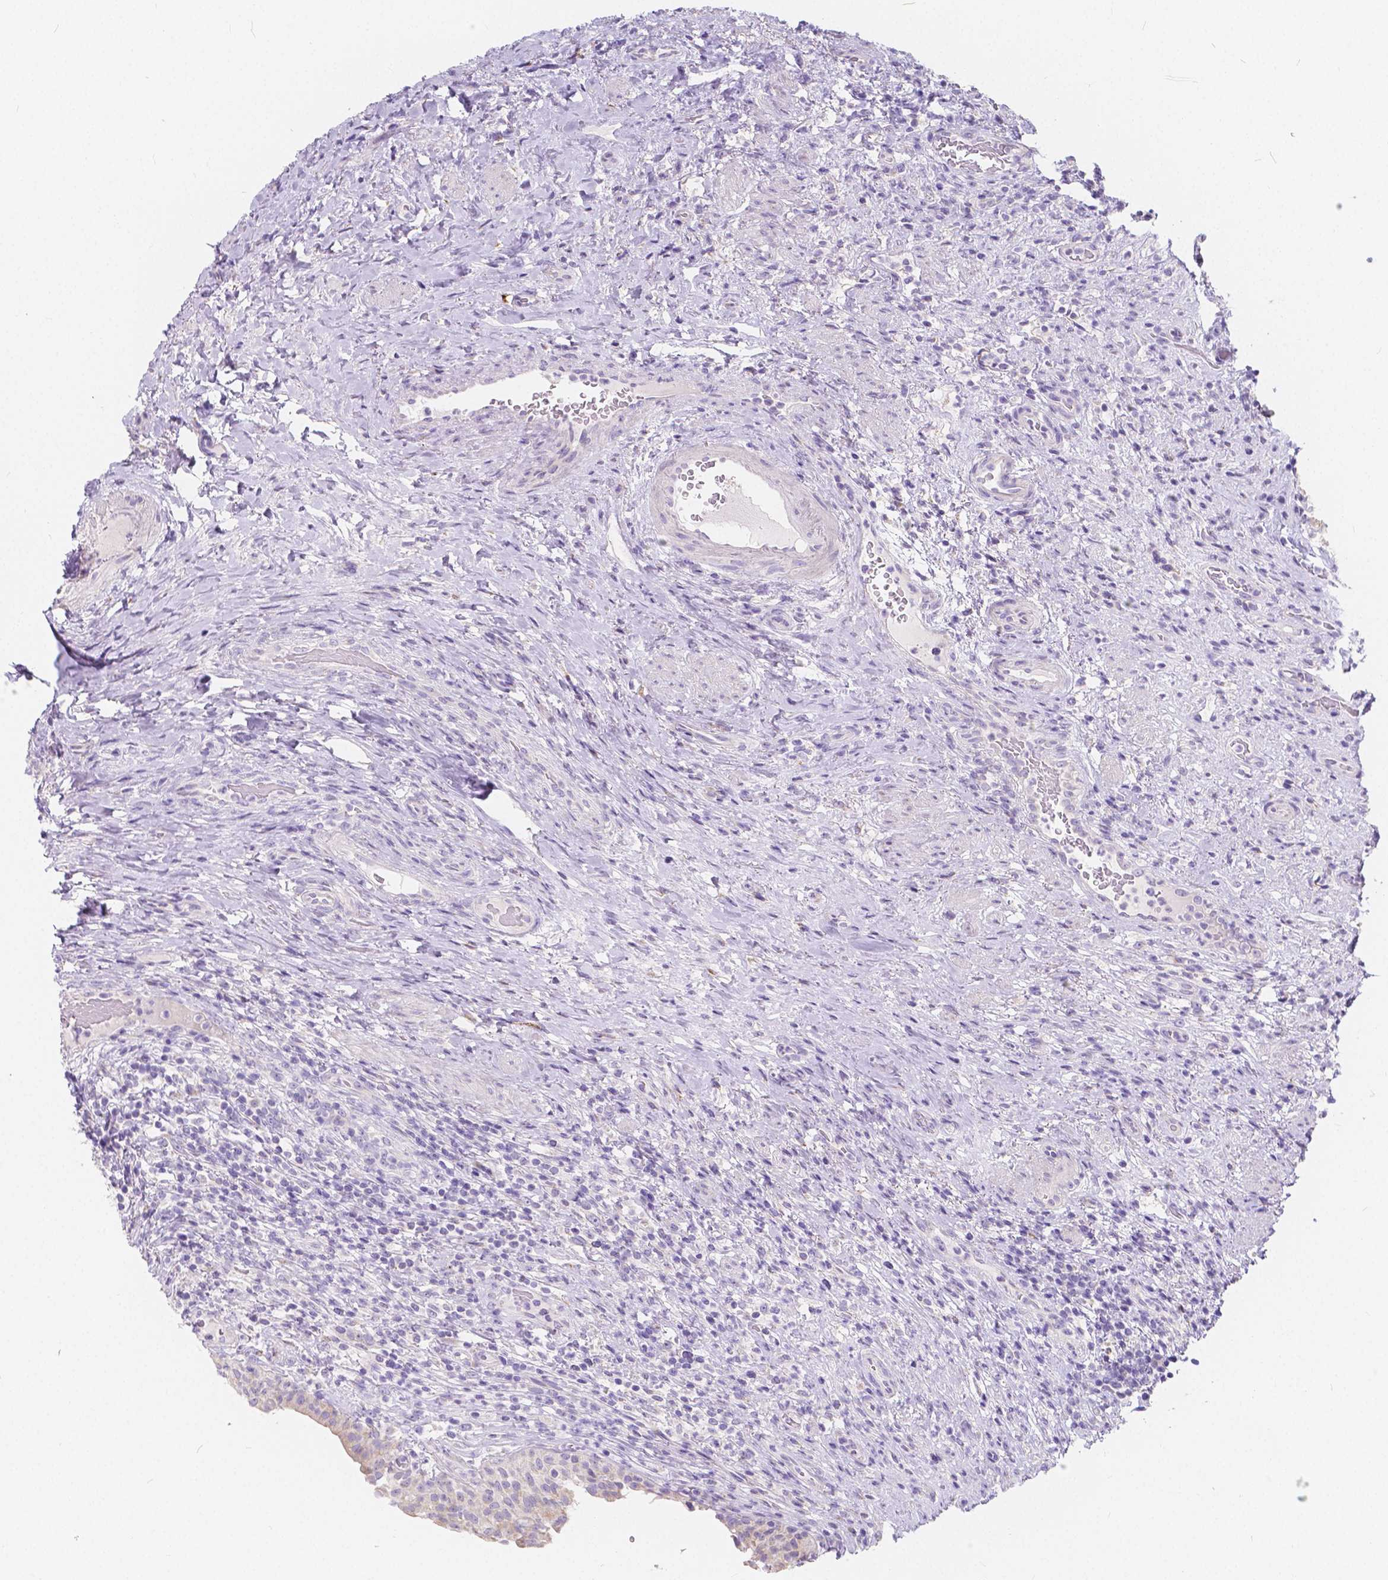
{"staining": {"intensity": "negative", "quantity": "none", "location": "none"}, "tissue": "urinary bladder", "cell_type": "Urothelial cells", "image_type": "normal", "snomed": [{"axis": "morphology", "description": "Normal tissue, NOS"}, {"axis": "topography", "description": "Urinary bladder"}, {"axis": "topography", "description": "Peripheral nerve tissue"}], "caption": "High power microscopy micrograph of an IHC photomicrograph of benign urinary bladder, revealing no significant positivity in urothelial cells.", "gene": "RNF186", "patient": {"sex": "male", "age": 66}}